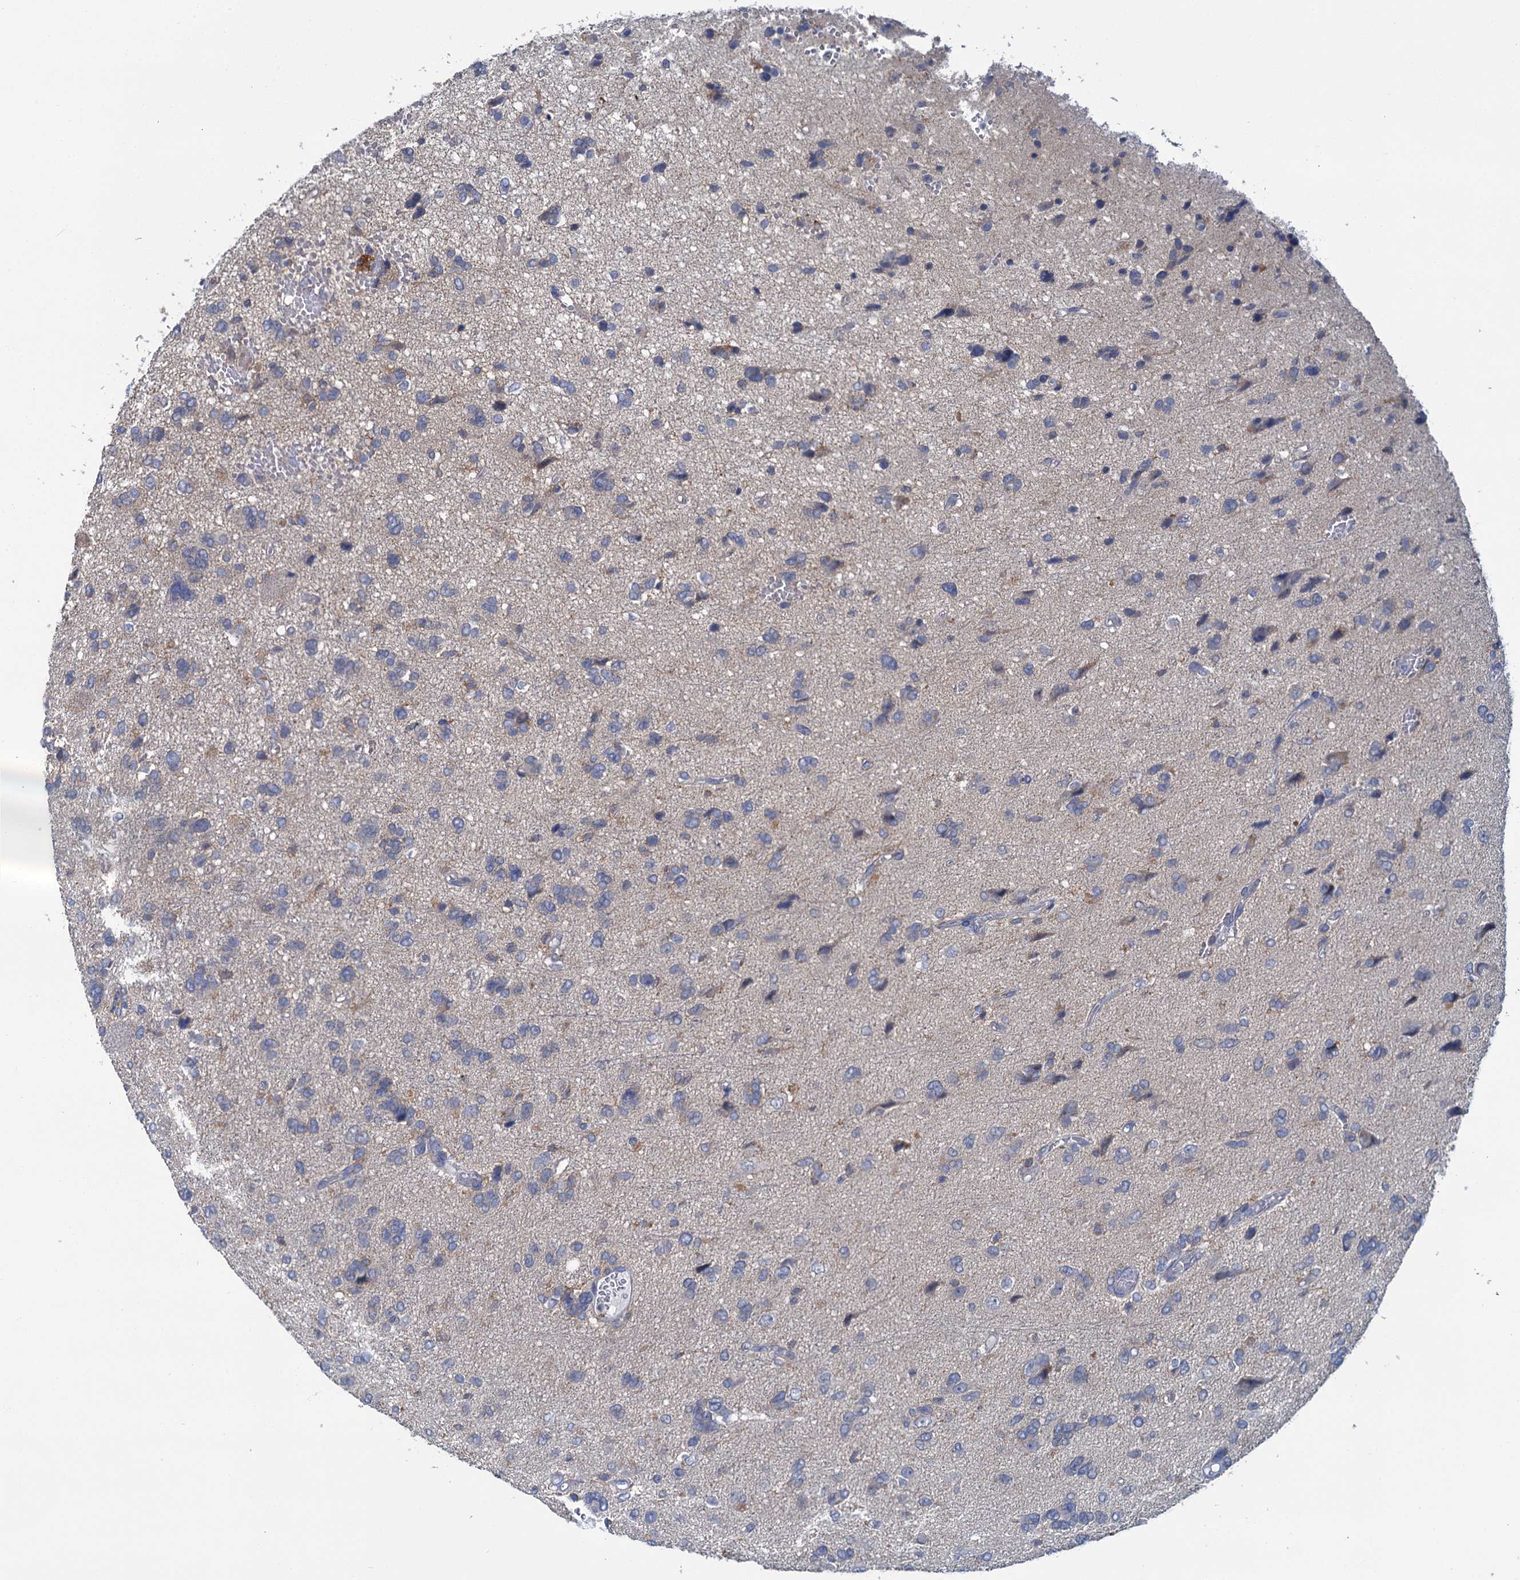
{"staining": {"intensity": "negative", "quantity": "none", "location": "none"}, "tissue": "glioma", "cell_type": "Tumor cells", "image_type": "cancer", "snomed": [{"axis": "morphology", "description": "Glioma, malignant, High grade"}, {"axis": "topography", "description": "Brain"}], "caption": "This micrograph is of glioma stained with IHC to label a protein in brown with the nuclei are counter-stained blue. There is no staining in tumor cells. (DAB immunohistochemistry (IHC), high magnification).", "gene": "FGFR2", "patient": {"sex": "female", "age": 59}}